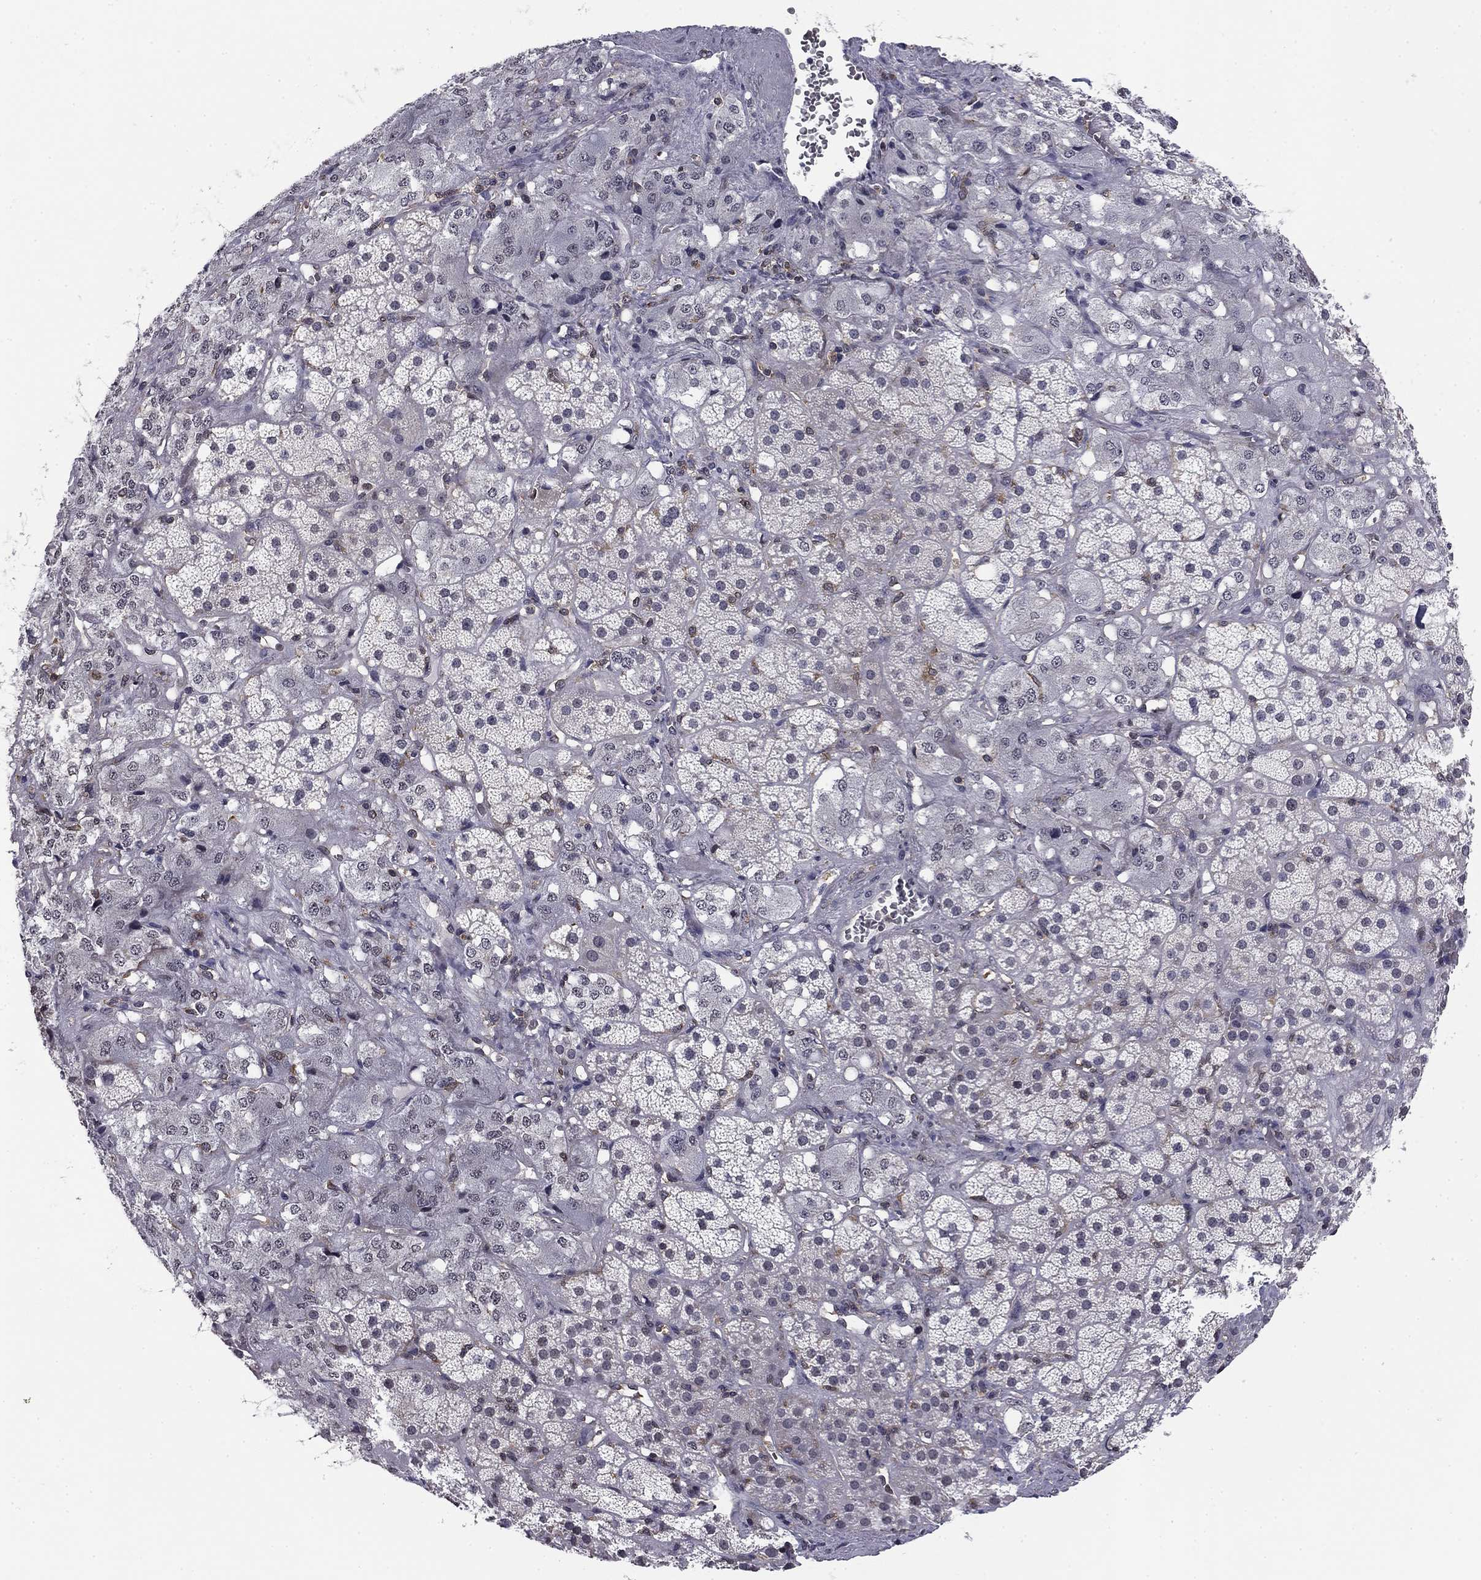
{"staining": {"intensity": "negative", "quantity": "none", "location": "none"}, "tissue": "adrenal gland", "cell_type": "Glandular cells", "image_type": "normal", "snomed": [{"axis": "morphology", "description": "Normal tissue, NOS"}, {"axis": "topography", "description": "Adrenal gland"}], "caption": "This is a histopathology image of immunohistochemistry (IHC) staining of benign adrenal gland, which shows no positivity in glandular cells.", "gene": "PLCB2", "patient": {"sex": "male", "age": 57}}